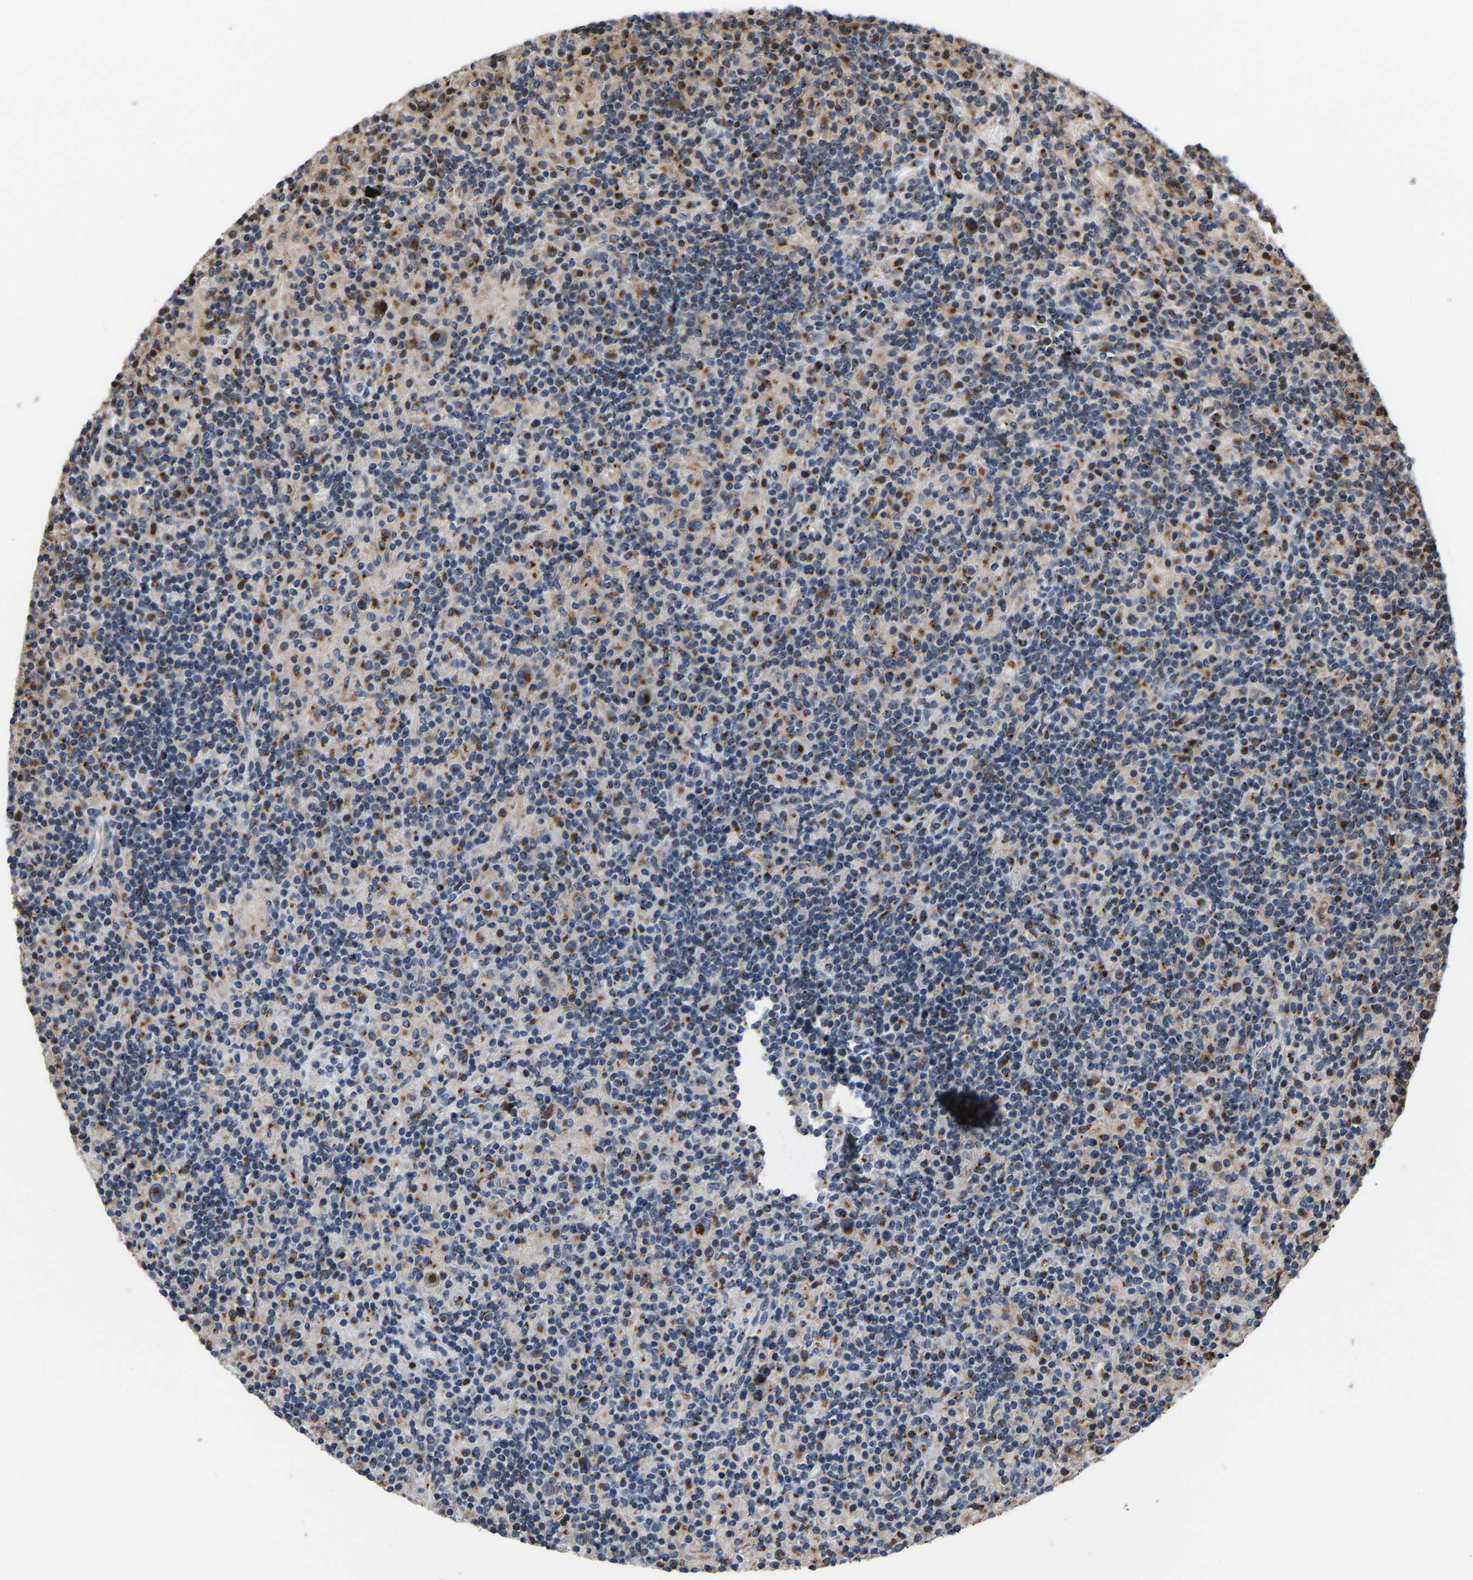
{"staining": {"intensity": "moderate", "quantity": ">75%", "location": "cytoplasmic/membranous"}, "tissue": "lymphoma", "cell_type": "Tumor cells", "image_type": "cancer", "snomed": [{"axis": "morphology", "description": "Hodgkin's disease, NOS"}, {"axis": "topography", "description": "Lymph node"}], "caption": "Lymphoma tissue demonstrates moderate cytoplasmic/membranous expression in about >75% of tumor cells, visualized by immunohistochemistry.", "gene": "YIPF4", "patient": {"sex": "male", "age": 70}}